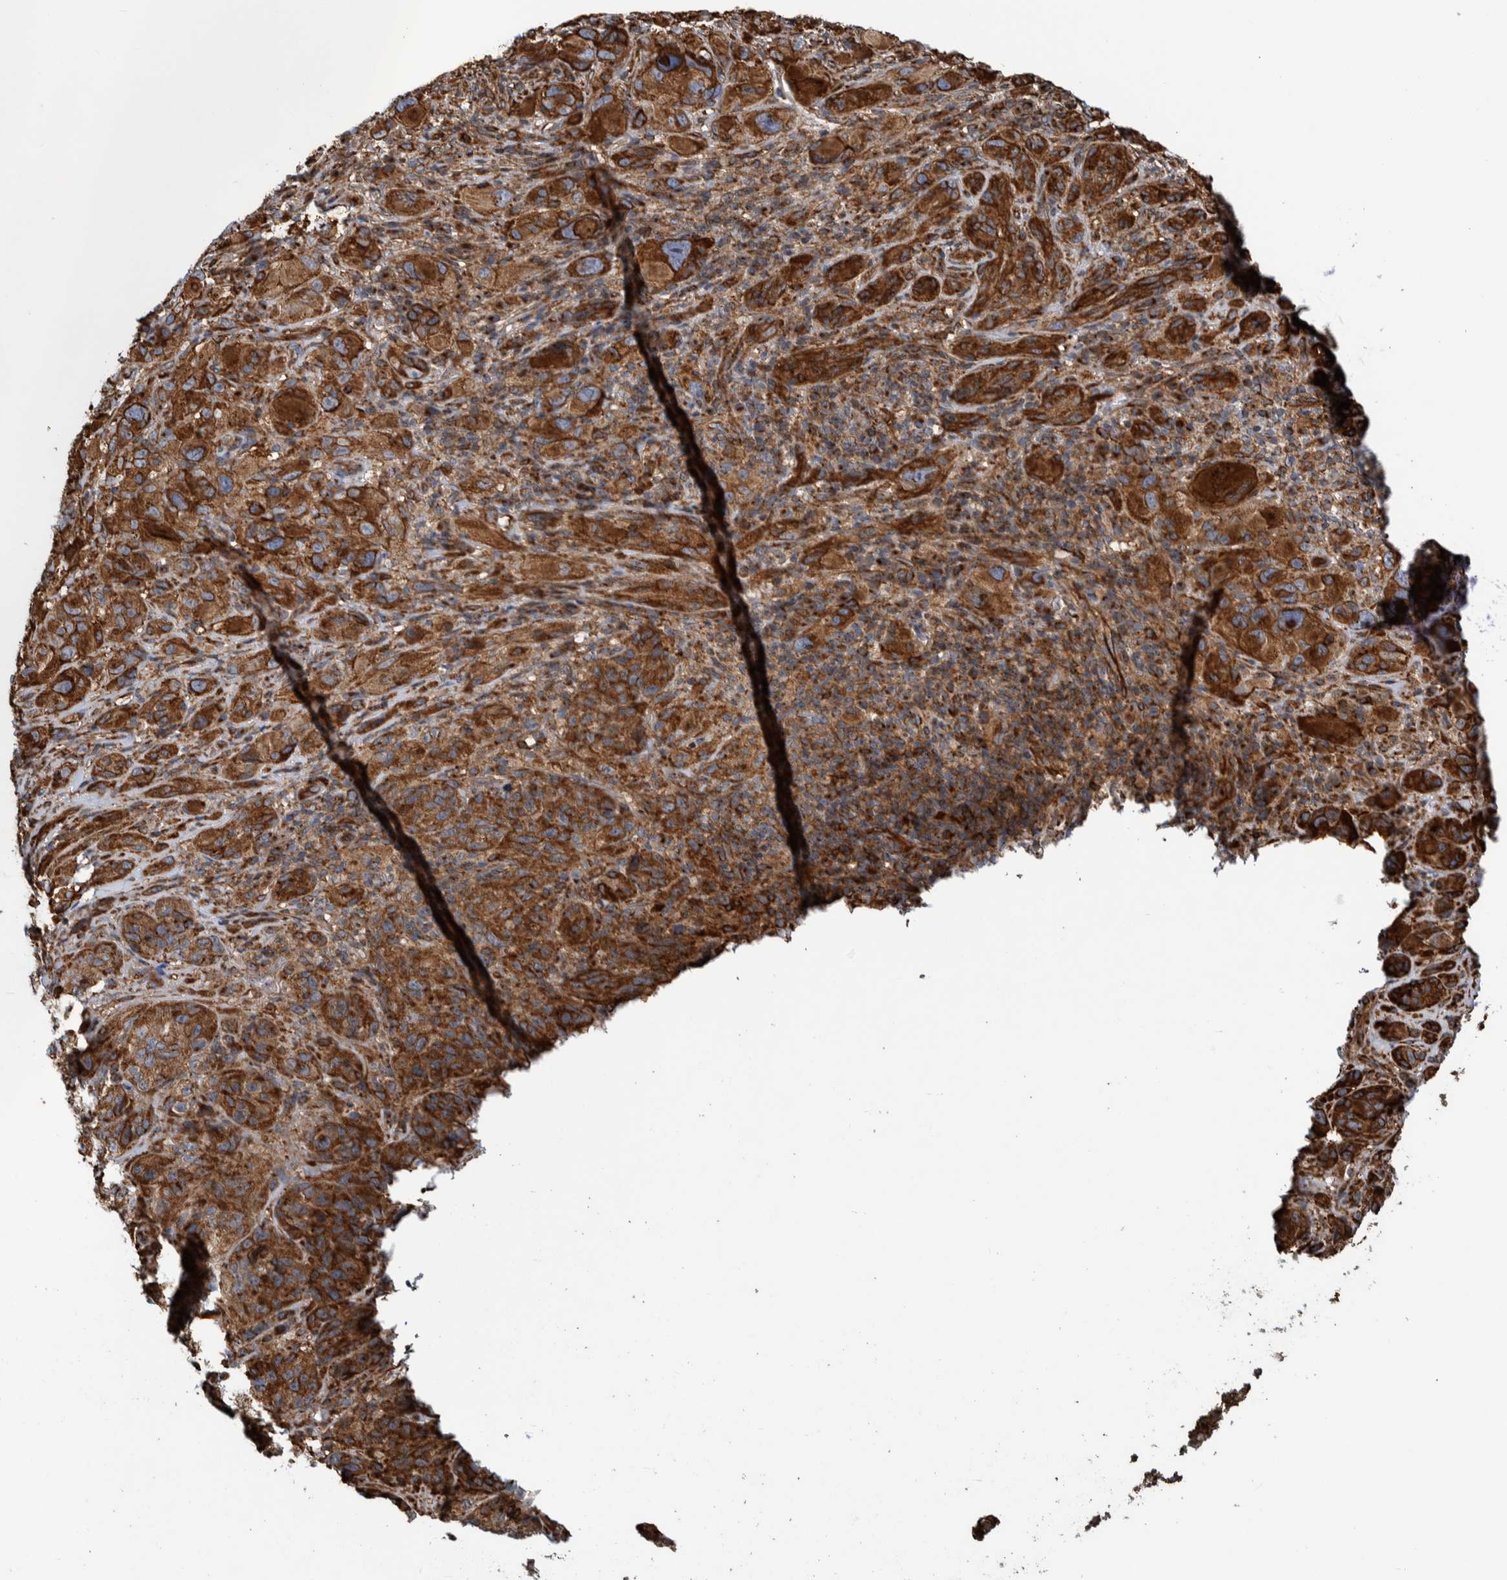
{"staining": {"intensity": "strong", "quantity": ">75%", "location": "cytoplasmic/membranous"}, "tissue": "melanoma", "cell_type": "Tumor cells", "image_type": "cancer", "snomed": [{"axis": "morphology", "description": "Malignant melanoma, NOS"}, {"axis": "topography", "description": "Skin of head"}], "caption": "This micrograph displays immunohistochemistry staining of human melanoma, with high strong cytoplasmic/membranous staining in about >75% of tumor cells.", "gene": "CCDC57", "patient": {"sex": "male", "age": 96}}